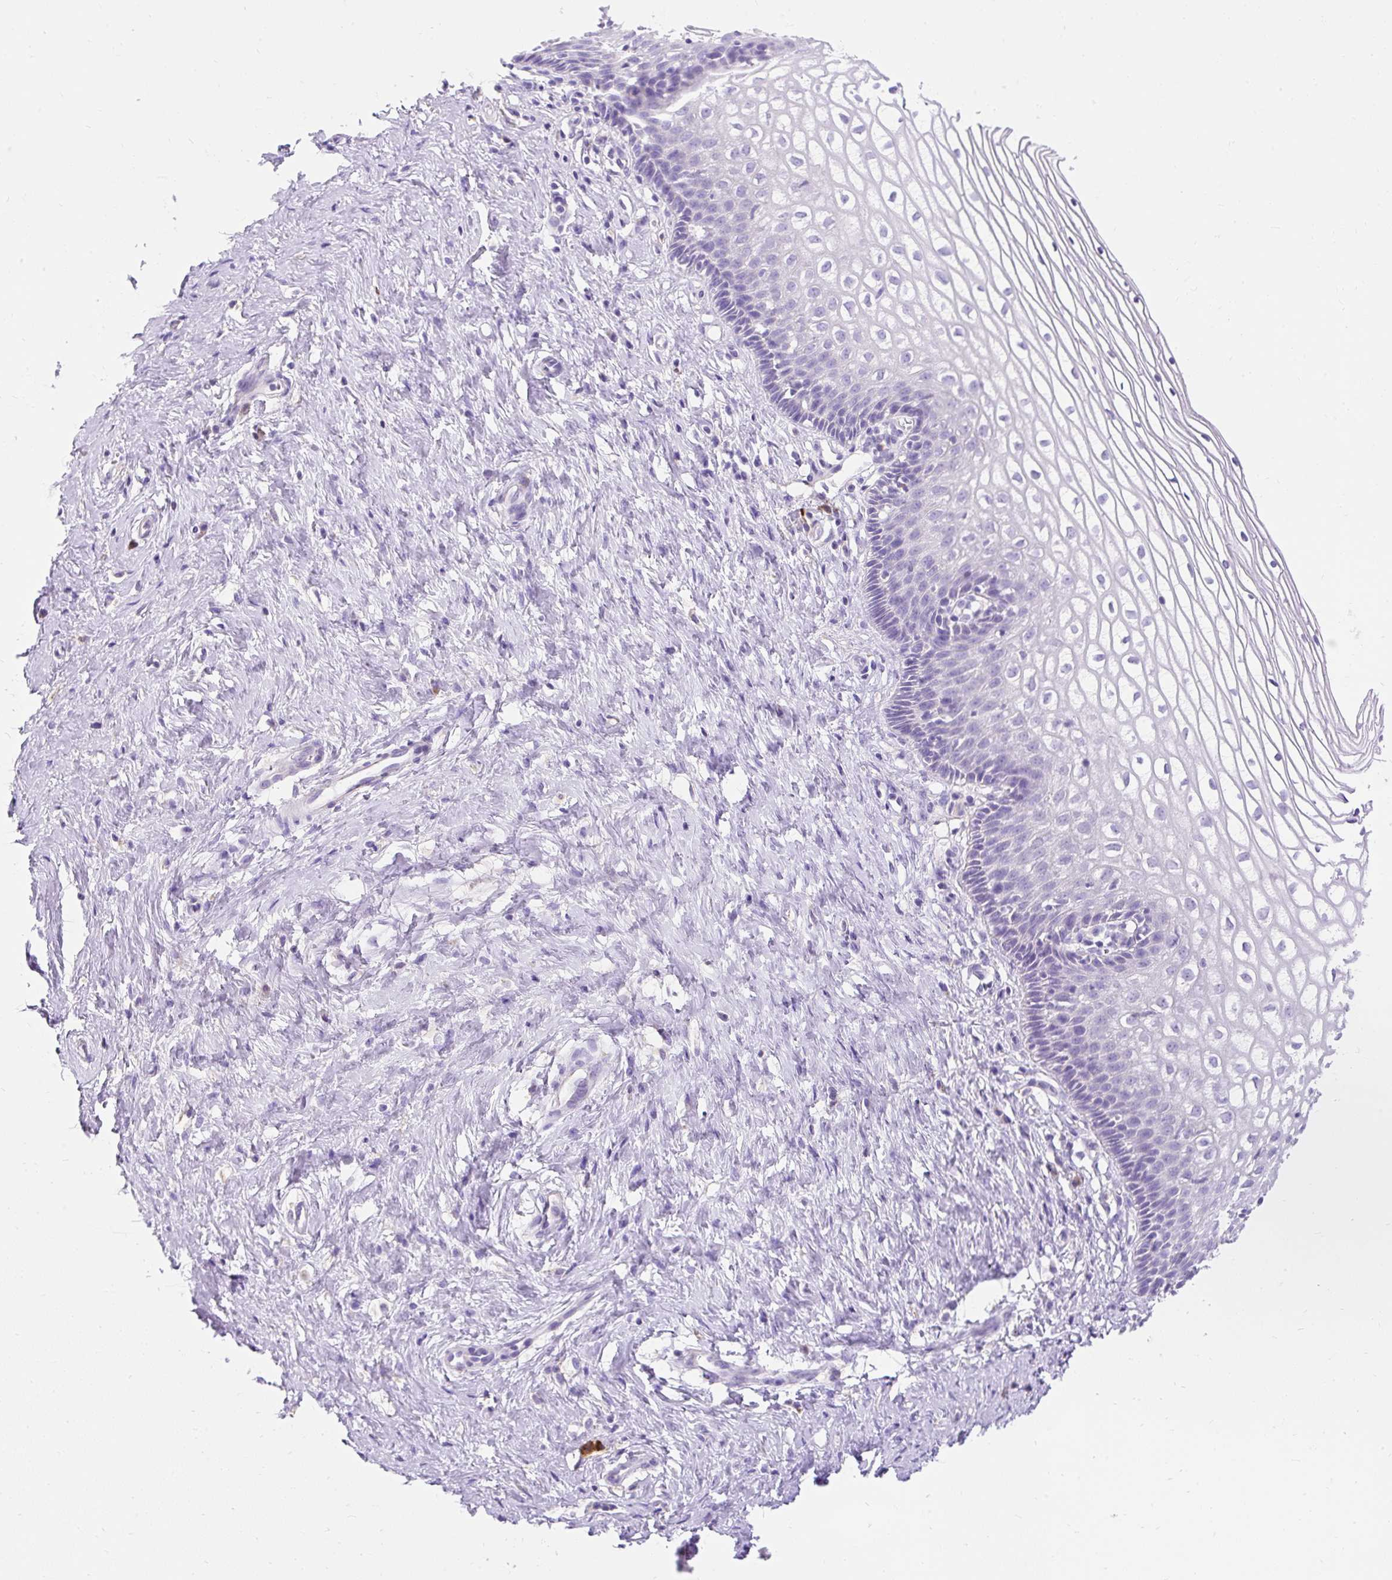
{"staining": {"intensity": "negative", "quantity": "none", "location": "none"}, "tissue": "cervix", "cell_type": "Glandular cells", "image_type": "normal", "snomed": [{"axis": "morphology", "description": "Normal tissue, NOS"}, {"axis": "topography", "description": "Cervix"}], "caption": "IHC micrograph of benign human cervix stained for a protein (brown), which exhibits no expression in glandular cells. (Brightfield microscopy of DAB (3,3'-diaminobenzidine) immunohistochemistry (IHC) at high magnification).", "gene": "HEXB", "patient": {"sex": "female", "age": 36}}